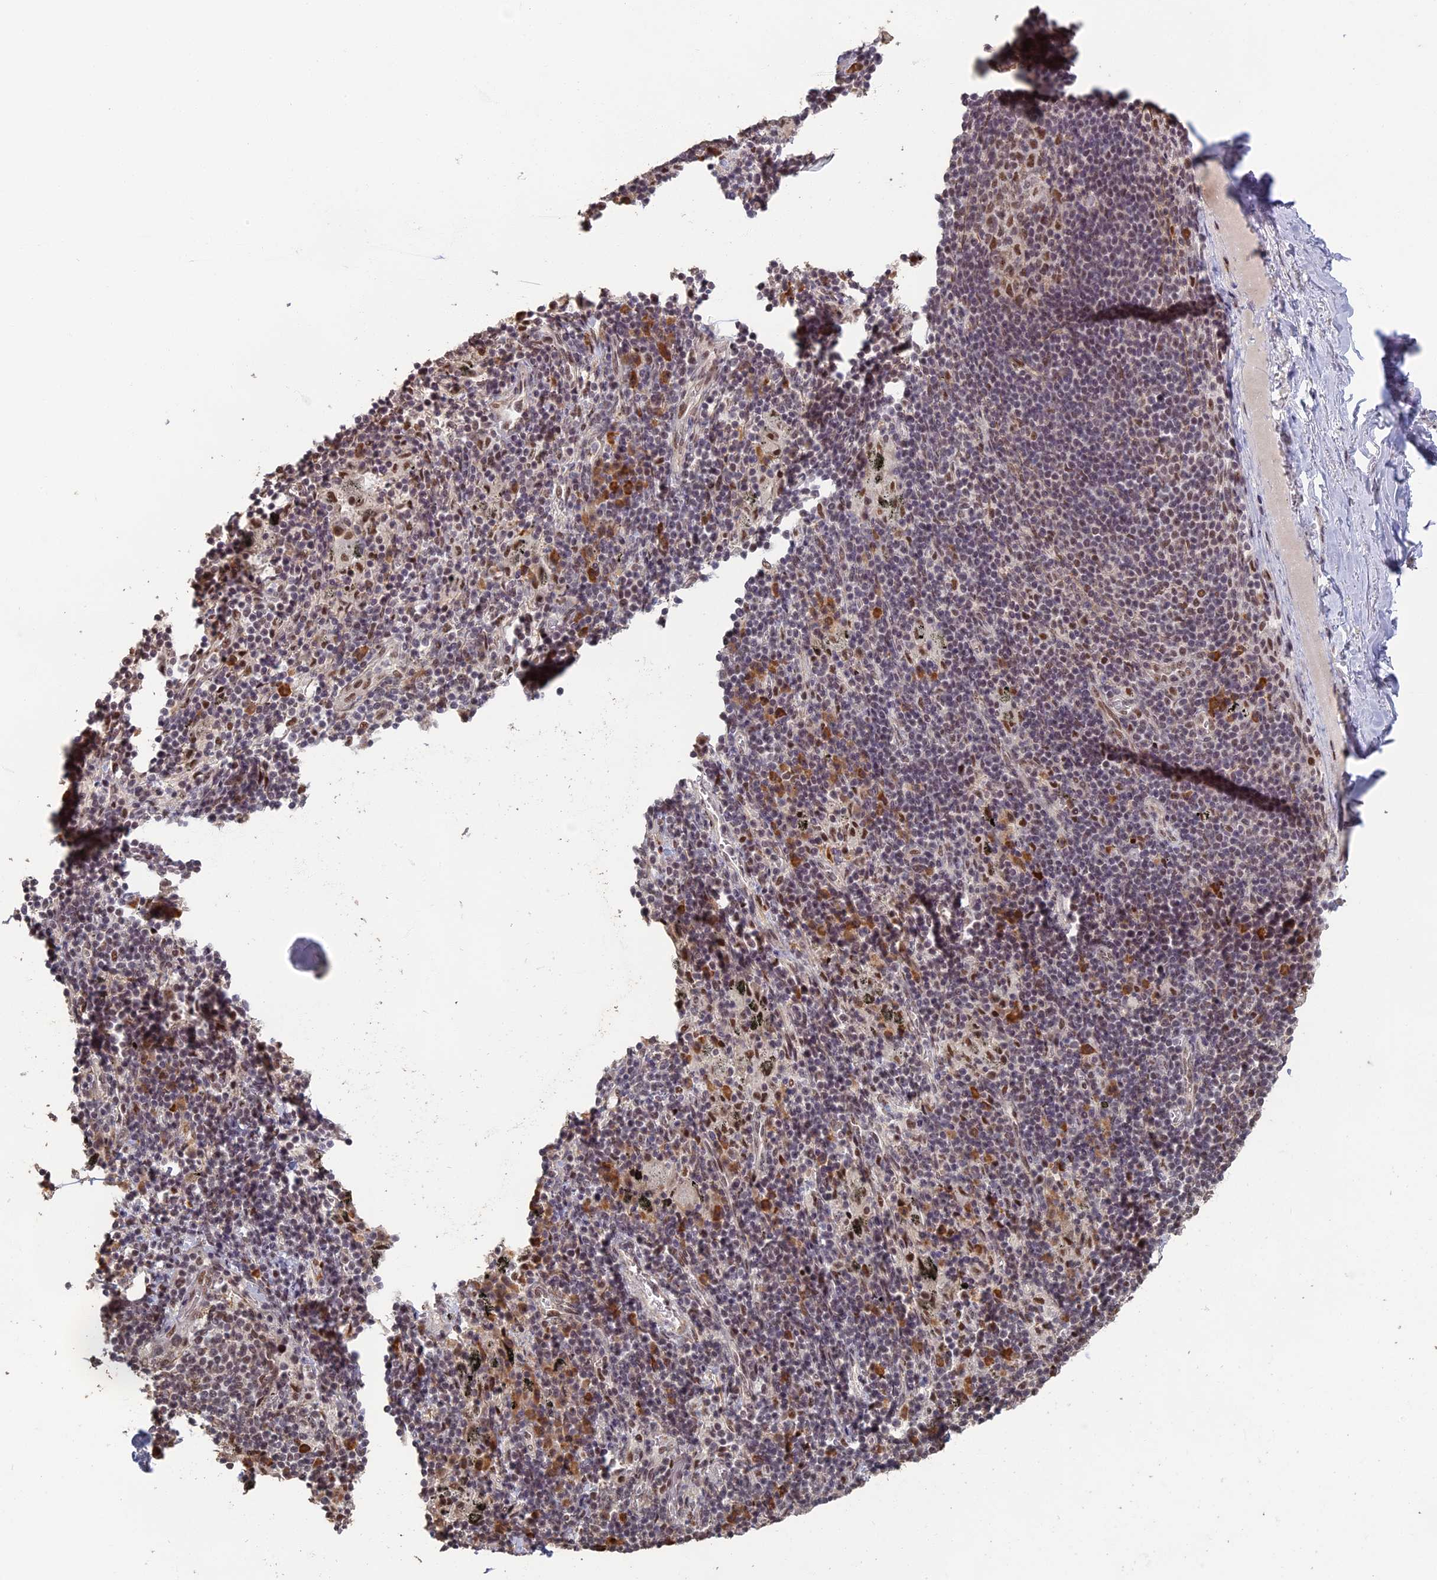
{"staining": {"intensity": "negative", "quantity": "none", "location": "none"}, "tissue": "adipose tissue", "cell_type": "Adipocytes", "image_type": "normal", "snomed": [{"axis": "morphology", "description": "Normal tissue, NOS"}, {"axis": "topography", "description": "Lymph node"}, {"axis": "topography", "description": "Cartilage tissue"}, {"axis": "topography", "description": "Bronchus"}], "caption": "An immunohistochemistry image of normal adipose tissue is shown. There is no staining in adipocytes of adipose tissue.", "gene": "MORF4L1", "patient": {"sex": "male", "age": 63}}